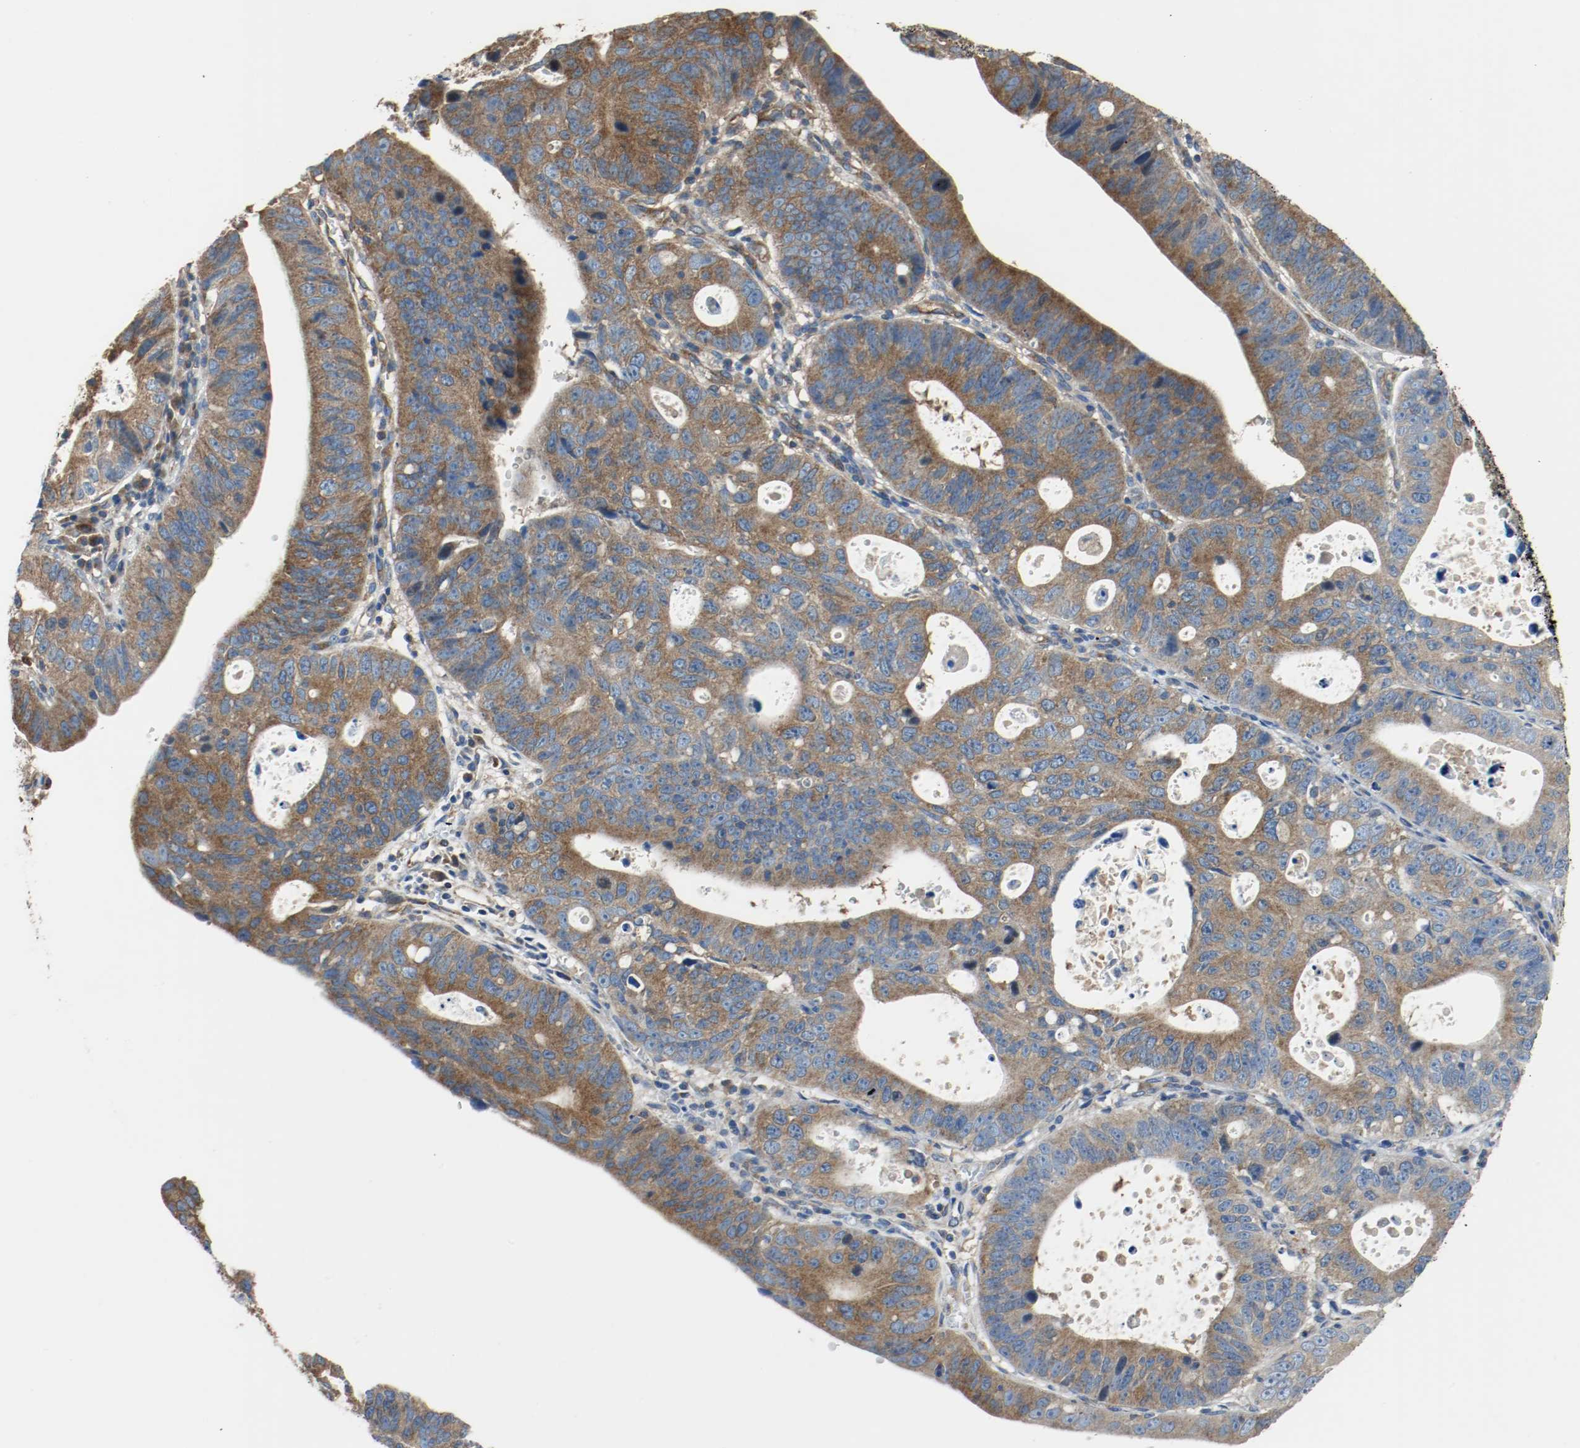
{"staining": {"intensity": "moderate", "quantity": ">75%", "location": "cytoplasmic/membranous"}, "tissue": "stomach cancer", "cell_type": "Tumor cells", "image_type": "cancer", "snomed": [{"axis": "morphology", "description": "Adenocarcinoma, NOS"}, {"axis": "topography", "description": "Stomach"}], "caption": "High-power microscopy captured an IHC photomicrograph of stomach adenocarcinoma, revealing moderate cytoplasmic/membranous expression in approximately >75% of tumor cells. (Stains: DAB in brown, nuclei in blue, Microscopy: brightfield microscopy at high magnification).", "gene": "TUBA3D", "patient": {"sex": "male", "age": 59}}